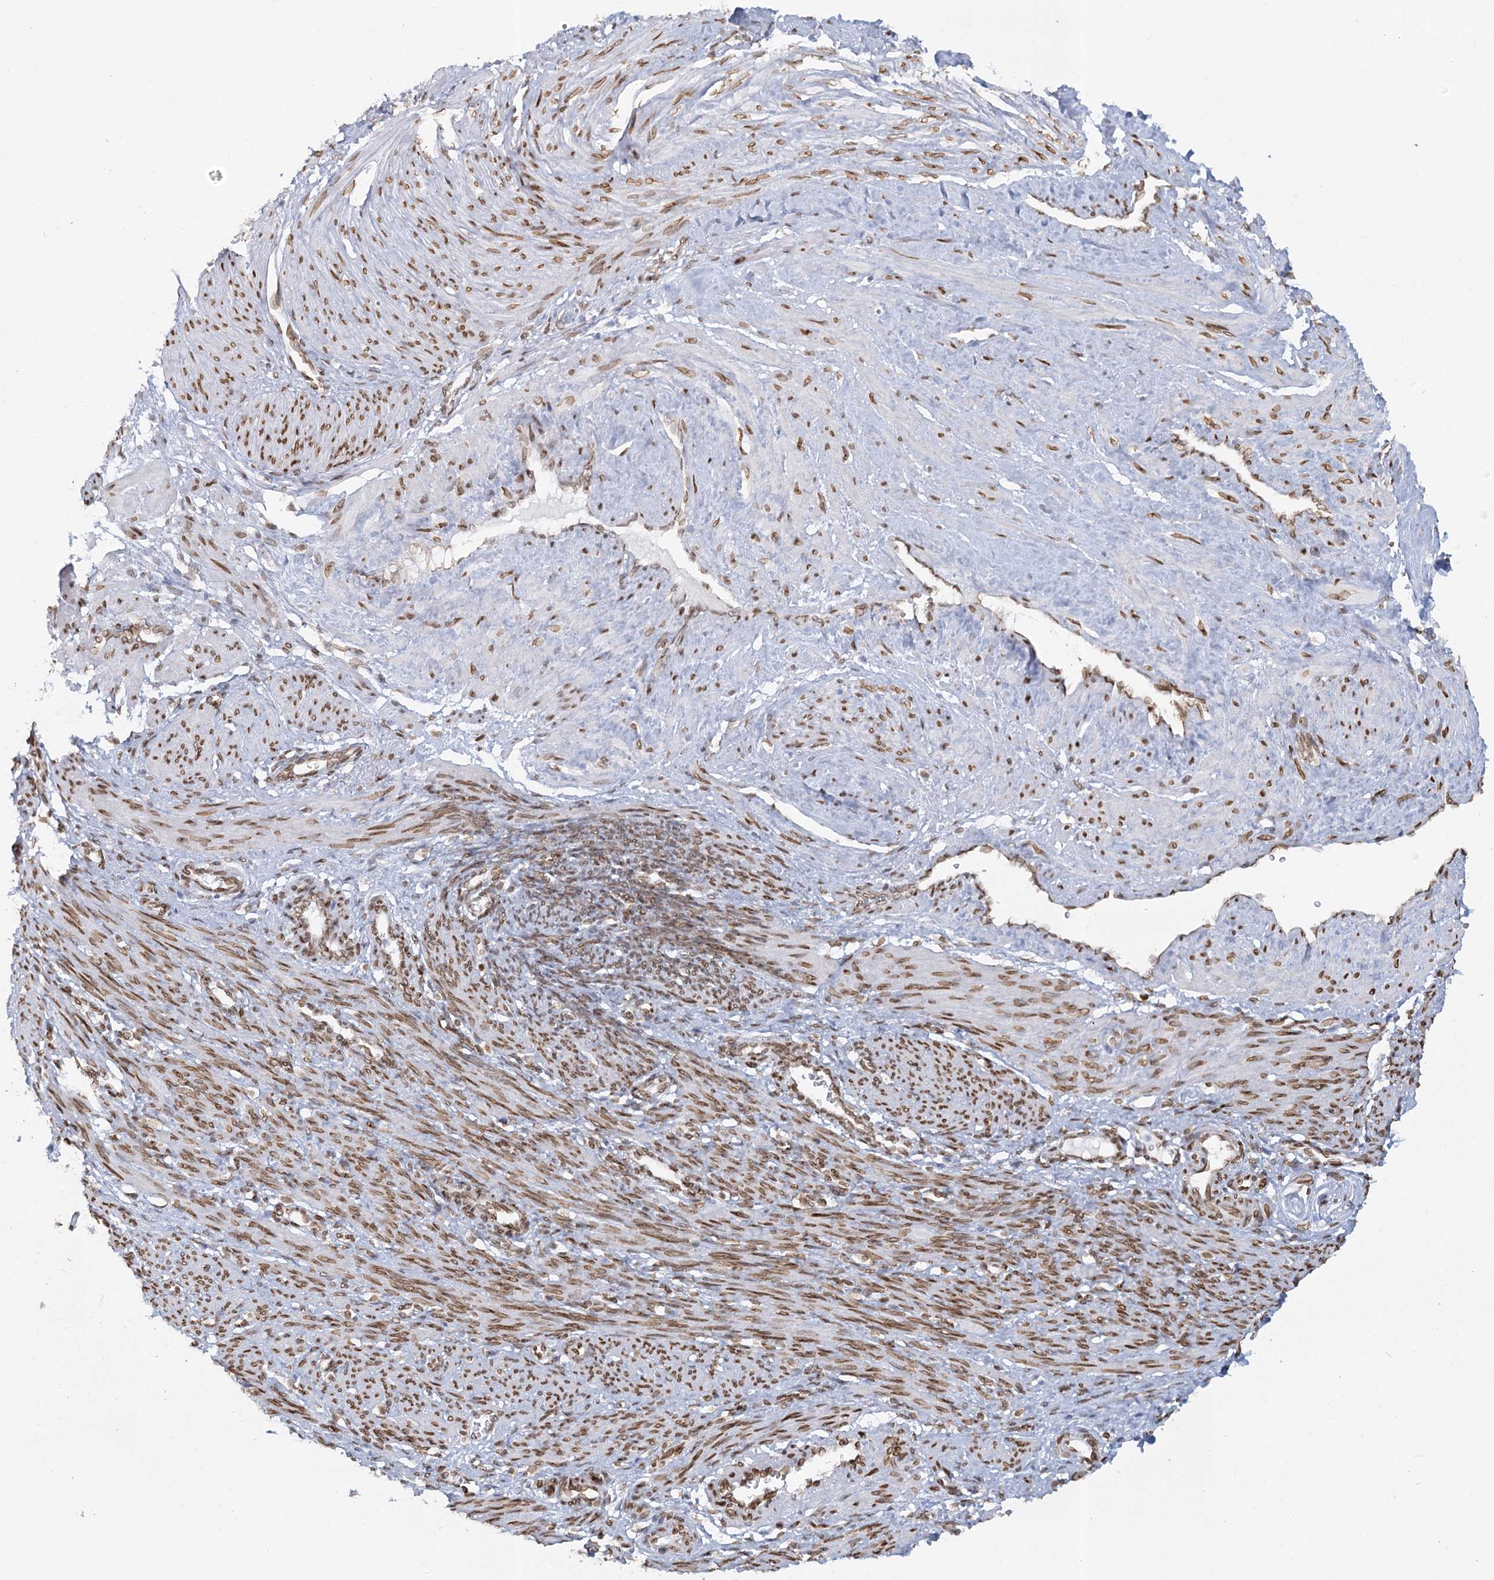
{"staining": {"intensity": "moderate", "quantity": ">75%", "location": "nuclear"}, "tissue": "smooth muscle", "cell_type": "Smooth muscle cells", "image_type": "normal", "snomed": [{"axis": "morphology", "description": "Normal tissue, NOS"}, {"axis": "topography", "description": "Endometrium"}], "caption": "Protein expression by immunohistochemistry reveals moderate nuclear positivity in approximately >75% of smooth muscle cells in unremarkable smooth muscle. The staining was performed using DAB to visualize the protein expression in brown, while the nuclei were stained in blue with hematoxylin (Magnification: 20x).", "gene": "VWA5A", "patient": {"sex": "female", "age": 33}}